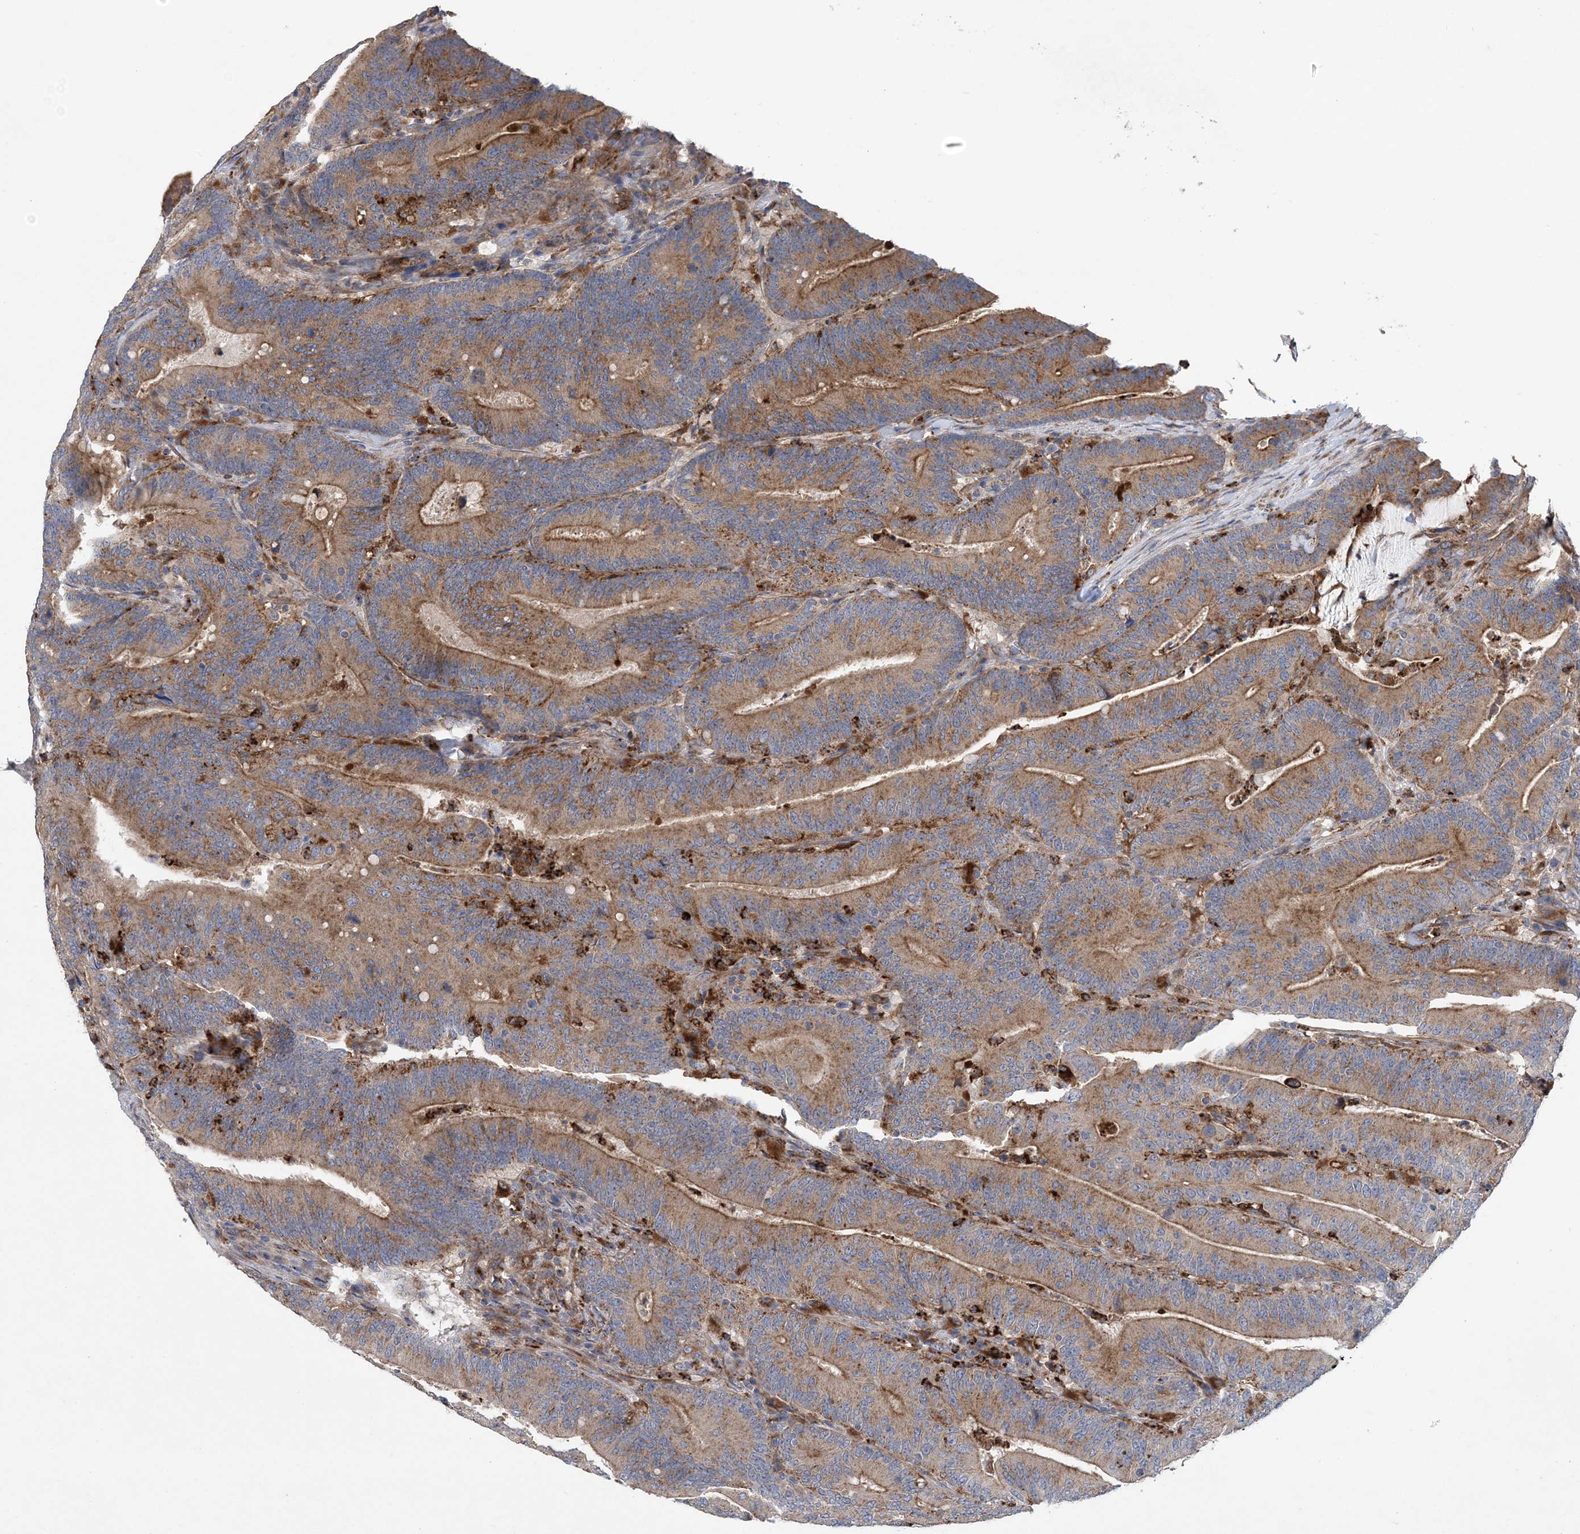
{"staining": {"intensity": "moderate", "quantity": ">75%", "location": "cytoplasmic/membranous"}, "tissue": "colorectal cancer", "cell_type": "Tumor cells", "image_type": "cancer", "snomed": [{"axis": "morphology", "description": "Adenocarcinoma, NOS"}, {"axis": "topography", "description": "Colon"}], "caption": "This is a micrograph of IHC staining of adenocarcinoma (colorectal), which shows moderate staining in the cytoplasmic/membranous of tumor cells.", "gene": "PTTG1IP", "patient": {"sex": "female", "age": 66}}